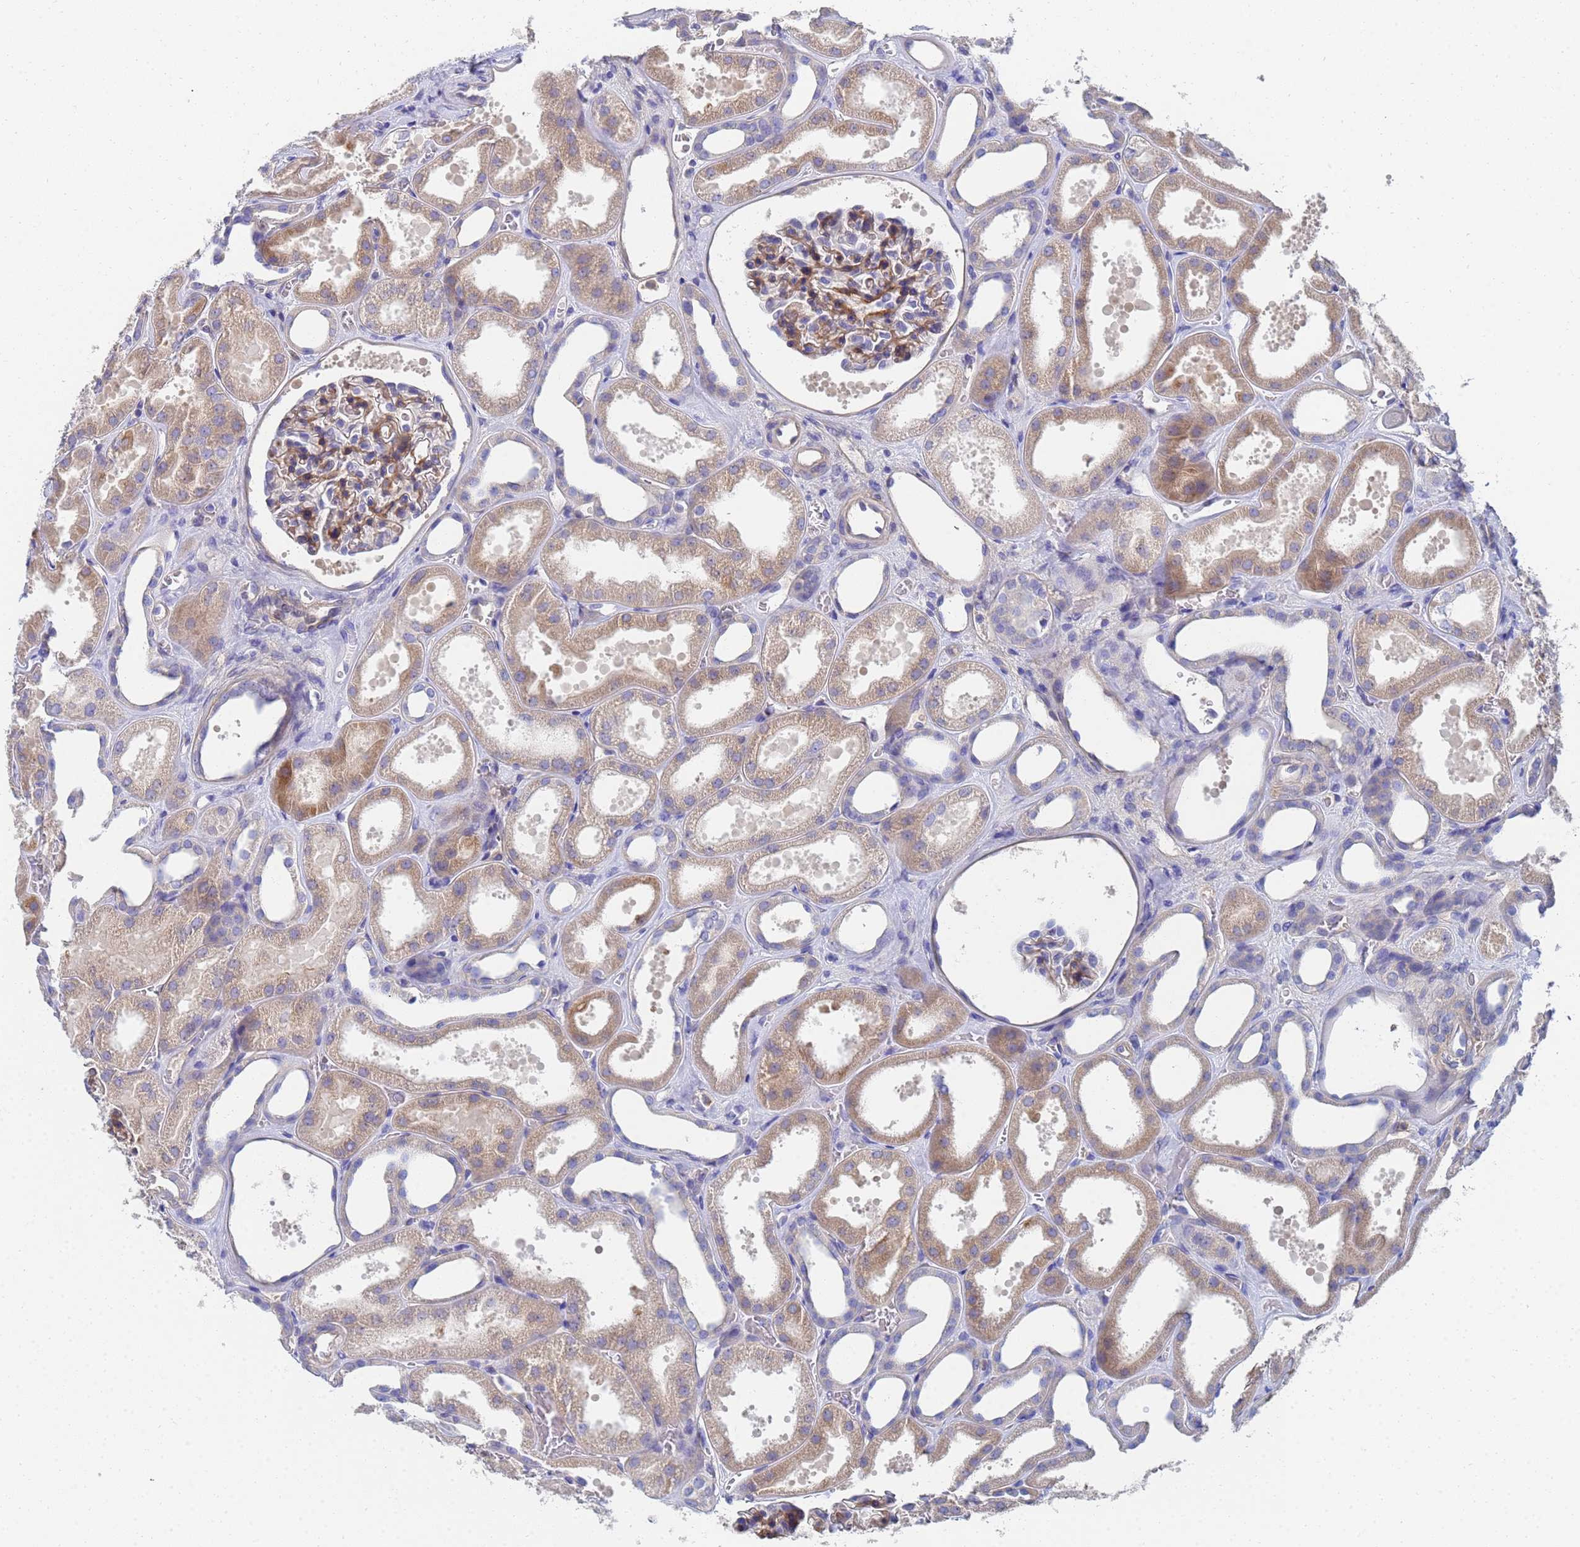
{"staining": {"intensity": "moderate", "quantity": "<25%", "location": "cytoplasmic/membranous"}, "tissue": "kidney", "cell_type": "Cells in glomeruli", "image_type": "normal", "snomed": [{"axis": "morphology", "description": "Normal tissue, NOS"}, {"axis": "morphology", "description": "Adenocarcinoma, NOS"}, {"axis": "topography", "description": "Kidney"}], "caption": "An image showing moderate cytoplasmic/membranous staining in approximately <25% of cells in glomeruli in normal kidney, as visualized by brown immunohistochemical staining.", "gene": "LBX2", "patient": {"sex": "female", "age": 68}}